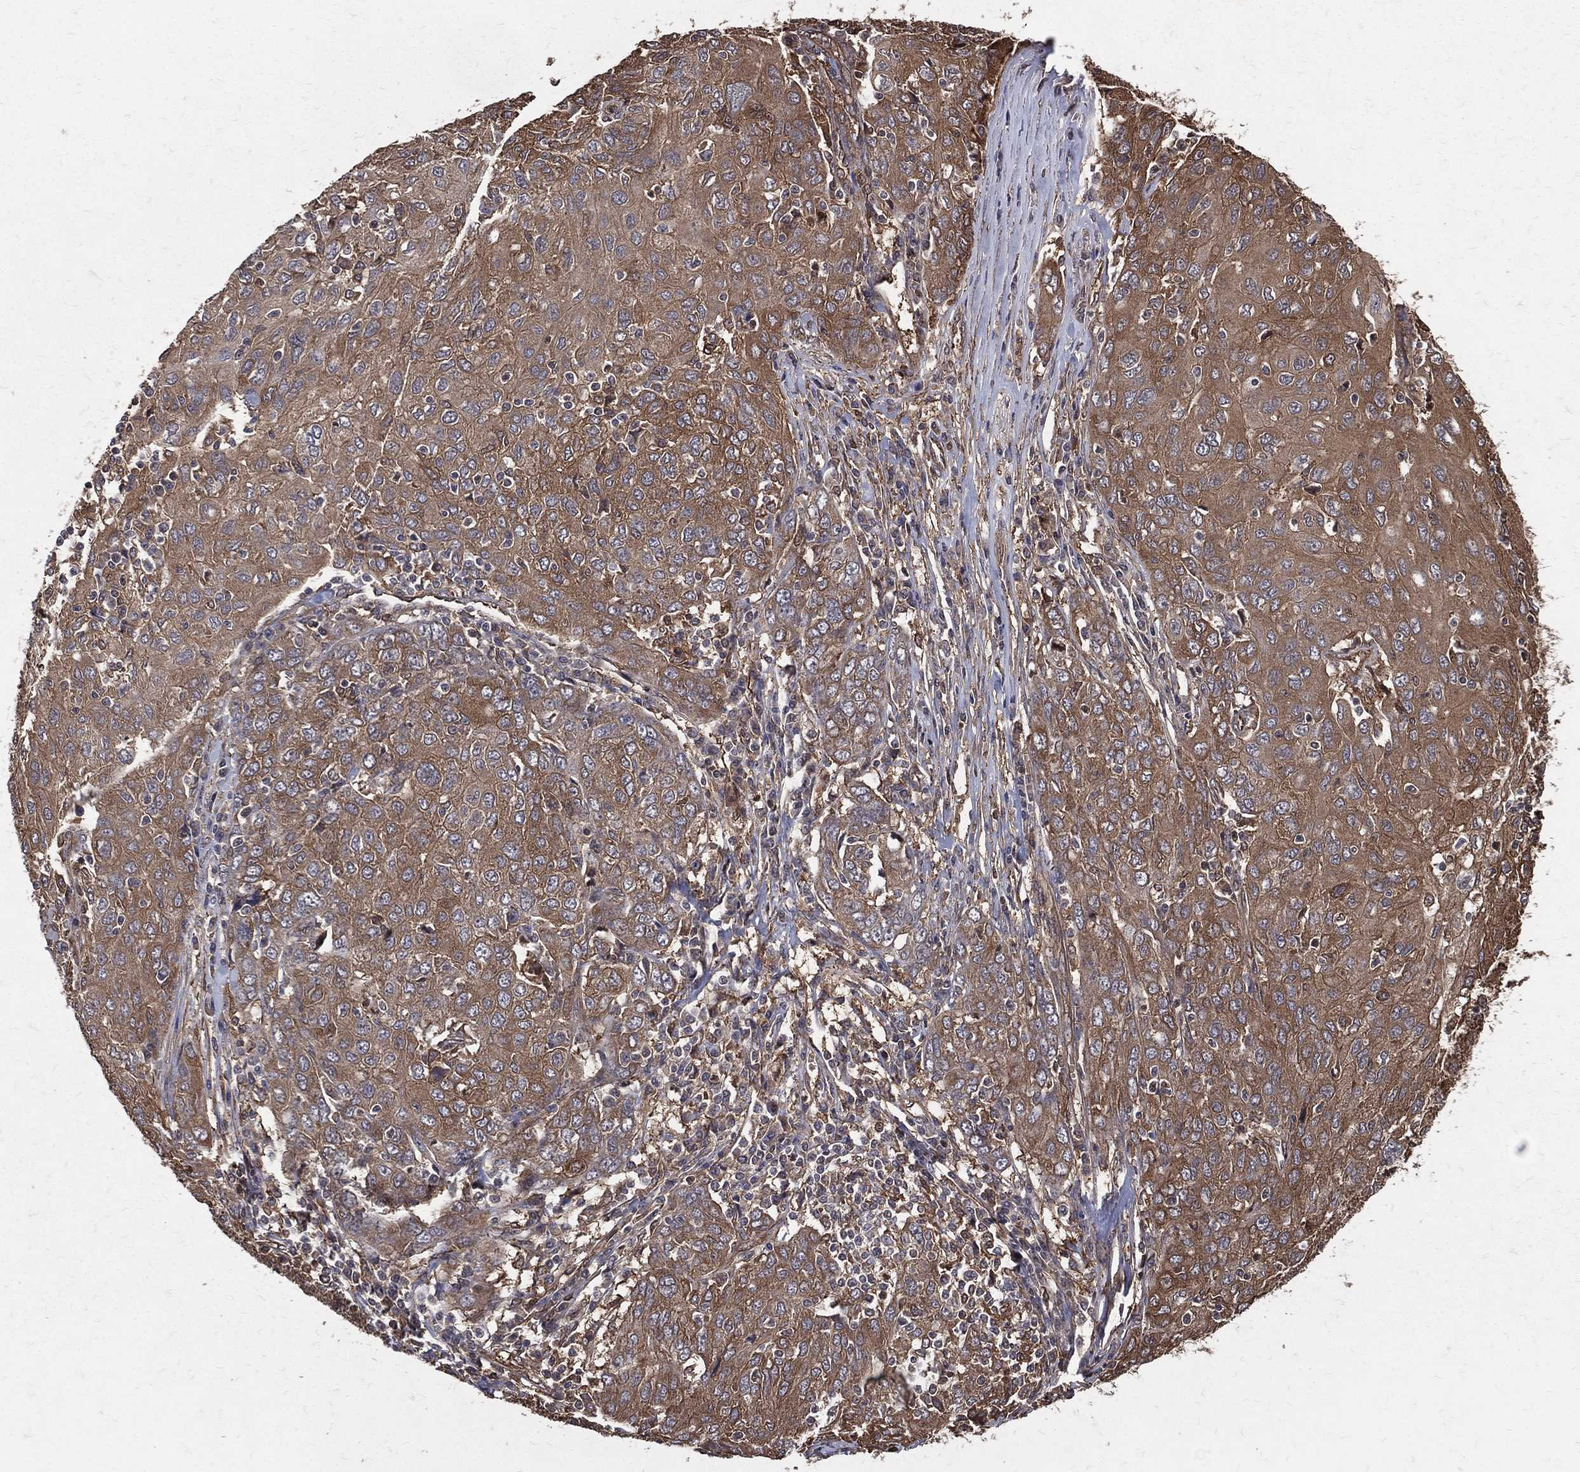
{"staining": {"intensity": "moderate", "quantity": ">75%", "location": "cytoplasmic/membranous"}, "tissue": "ovarian cancer", "cell_type": "Tumor cells", "image_type": "cancer", "snomed": [{"axis": "morphology", "description": "Carcinoma, endometroid"}, {"axis": "topography", "description": "Ovary"}], "caption": "There is medium levels of moderate cytoplasmic/membranous expression in tumor cells of ovarian cancer, as demonstrated by immunohistochemical staining (brown color).", "gene": "DPYSL2", "patient": {"sex": "female", "age": 50}}